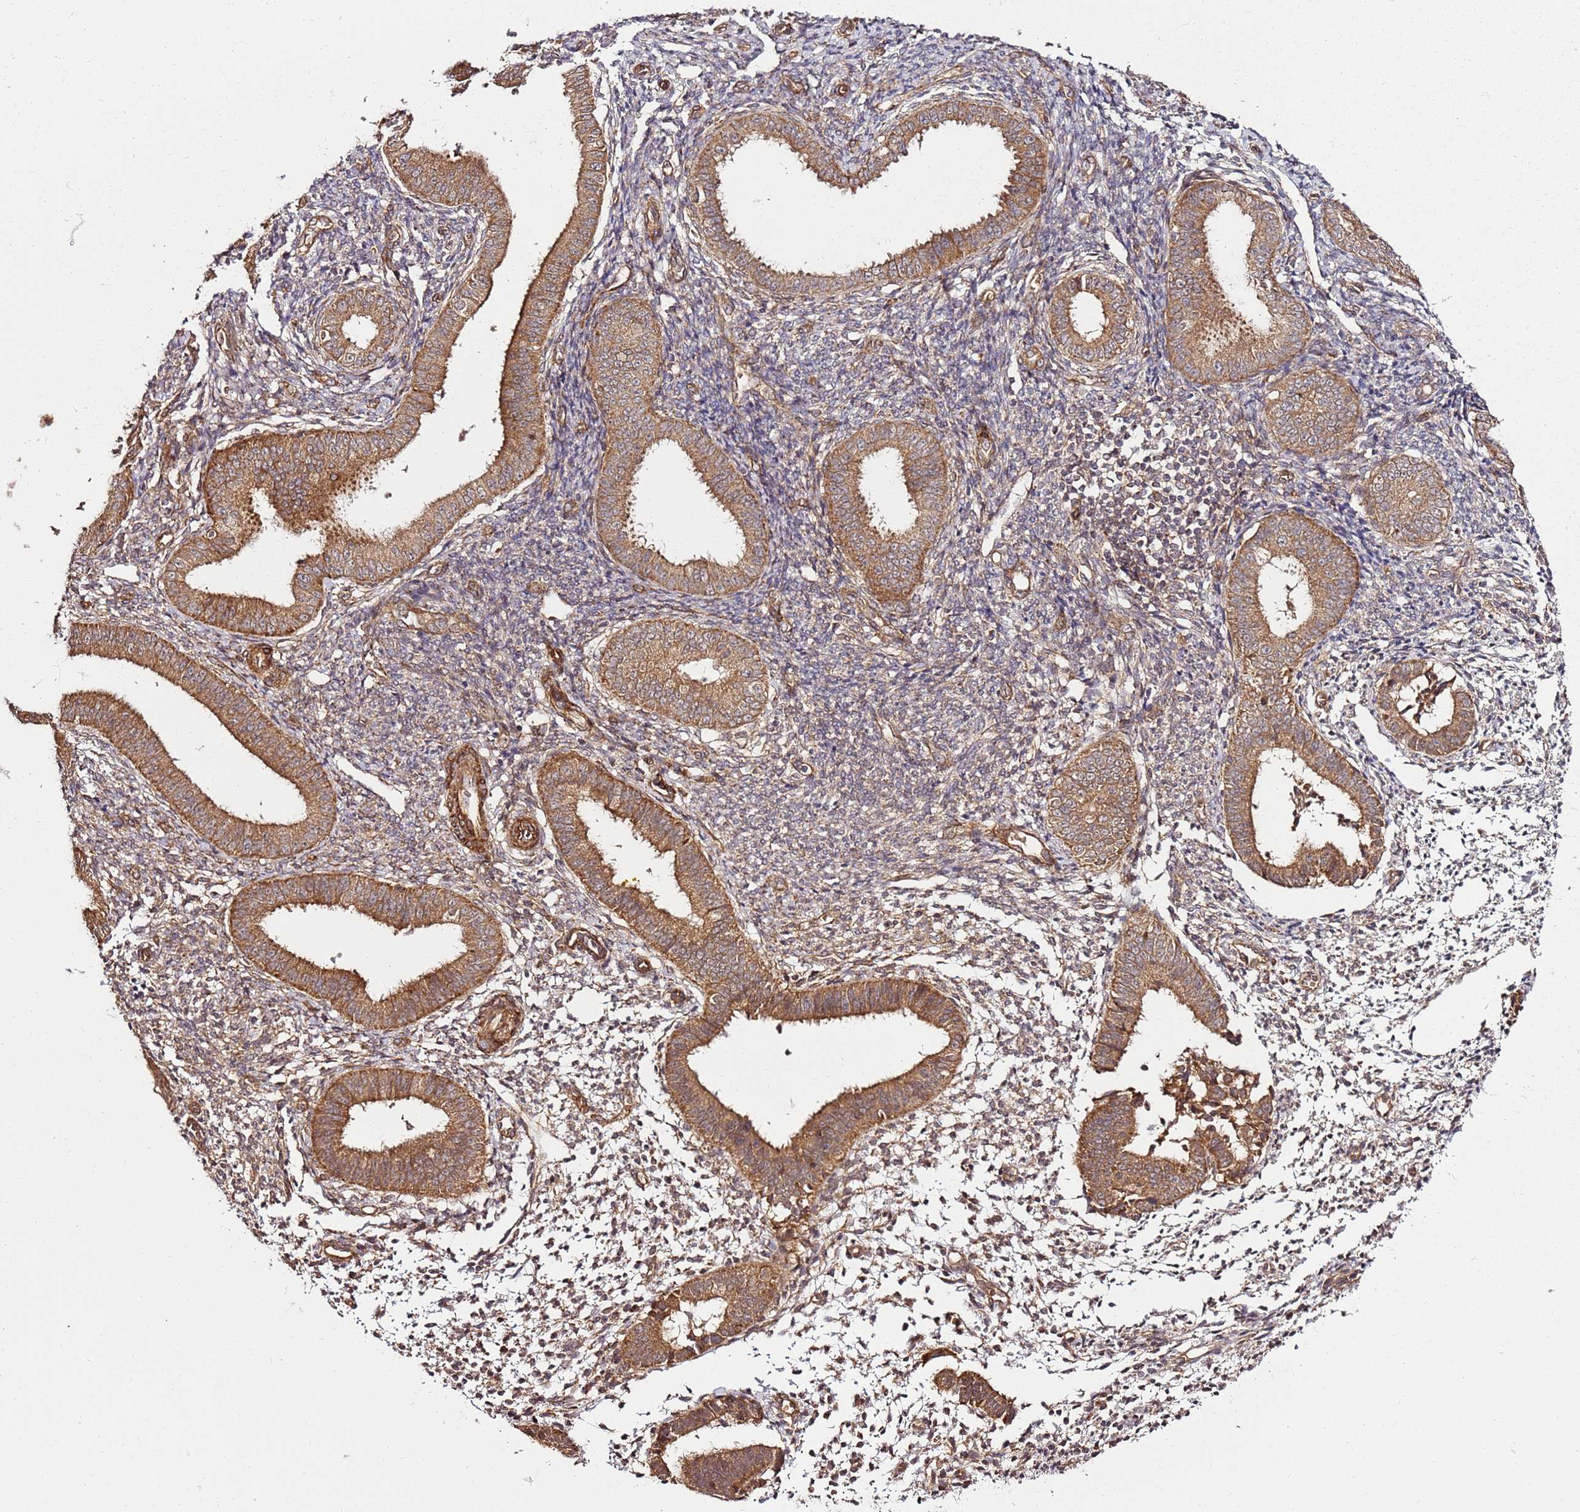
{"staining": {"intensity": "moderate", "quantity": "25%-75%", "location": "cytoplasmic/membranous"}, "tissue": "endometrium", "cell_type": "Cells in endometrial stroma", "image_type": "normal", "snomed": [{"axis": "morphology", "description": "Normal tissue, NOS"}, {"axis": "topography", "description": "Uterus"}, {"axis": "topography", "description": "Endometrium"}], "caption": "Brown immunohistochemical staining in normal endometrium shows moderate cytoplasmic/membranous staining in approximately 25%-75% of cells in endometrial stroma.", "gene": "TM2D2", "patient": {"sex": "female", "age": 48}}